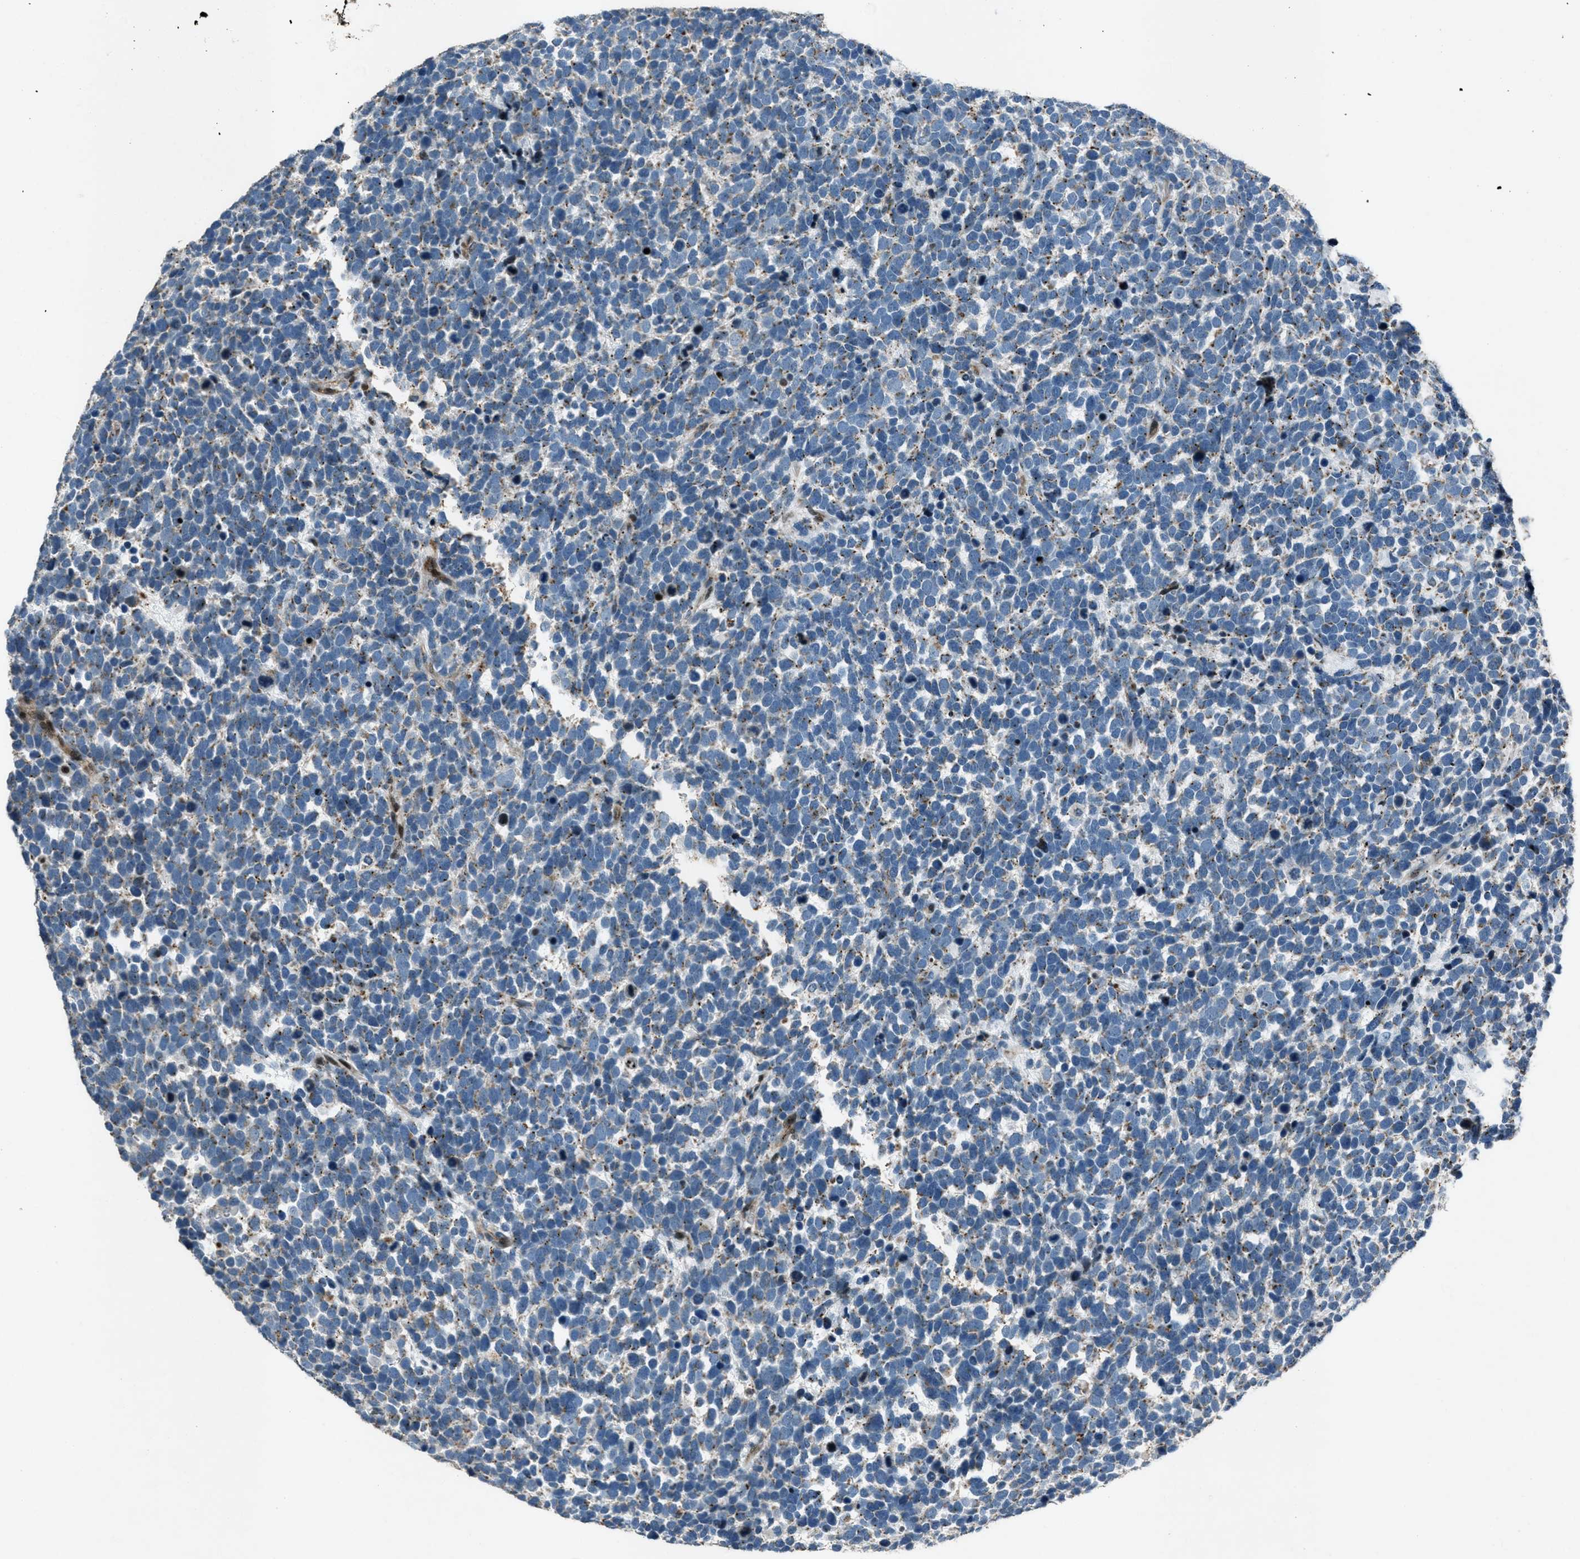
{"staining": {"intensity": "weak", "quantity": "25%-75%", "location": "cytoplasmic/membranous"}, "tissue": "urothelial cancer", "cell_type": "Tumor cells", "image_type": "cancer", "snomed": [{"axis": "morphology", "description": "Urothelial carcinoma, High grade"}, {"axis": "topography", "description": "Urinary bladder"}], "caption": "A histopathology image of human urothelial cancer stained for a protein reveals weak cytoplasmic/membranous brown staining in tumor cells. (brown staining indicates protein expression, while blue staining denotes nuclei).", "gene": "GPC6", "patient": {"sex": "female", "age": 82}}